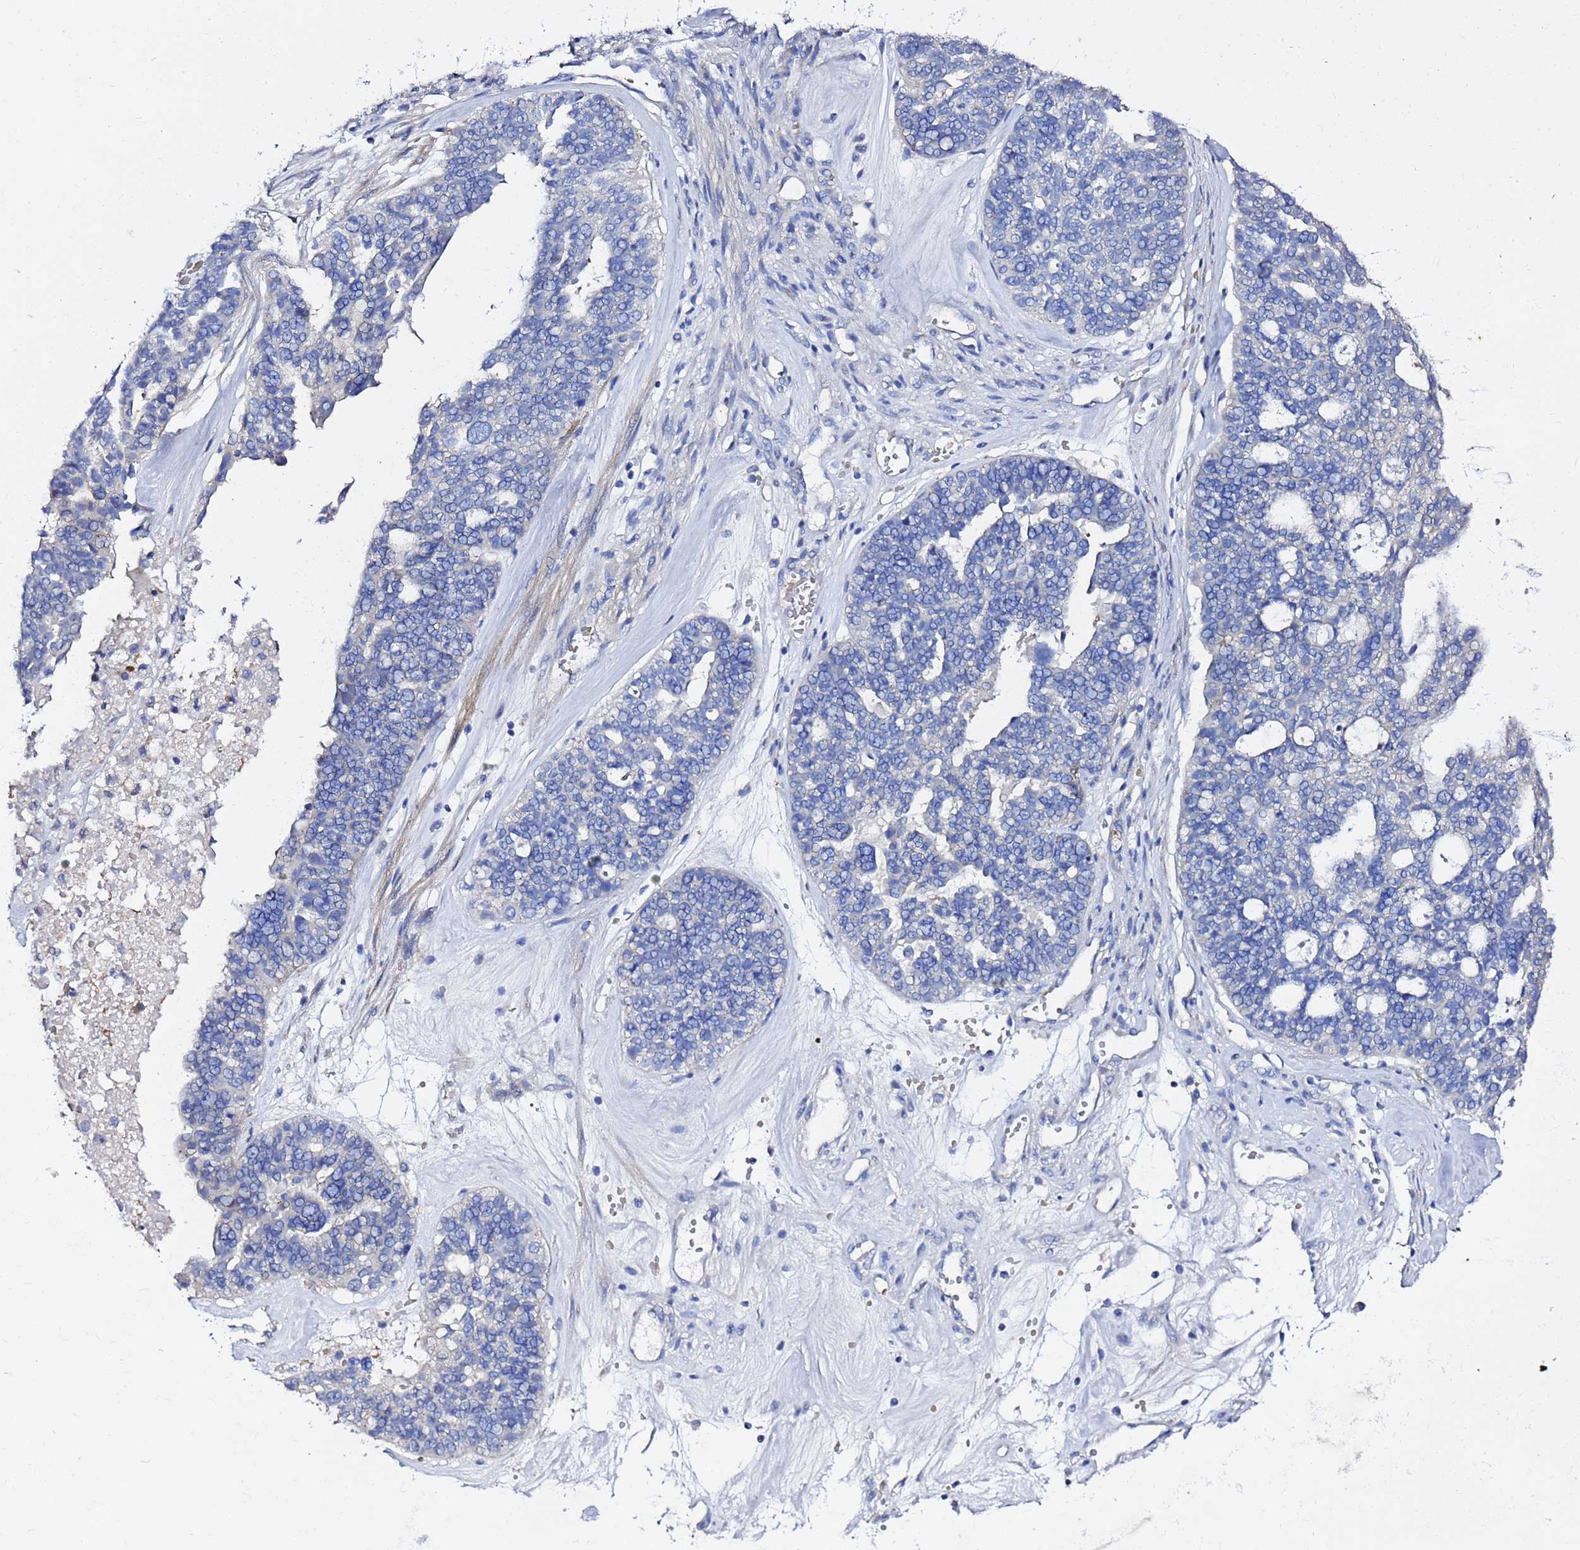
{"staining": {"intensity": "negative", "quantity": "none", "location": "none"}, "tissue": "ovarian cancer", "cell_type": "Tumor cells", "image_type": "cancer", "snomed": [{"axis": "morphology", "description": "Cystadenocarcinoma, serous, NOS"}, {"axis": "topography", "description": "Ovary"}], "caption": "This is an immunohistochemistry histopathology image of human serous cystadenocarcinoma (ovarian). There is no staining in tumor cells.", "gene": "USP18", "patient": {"sex": "female", "age": 59}}